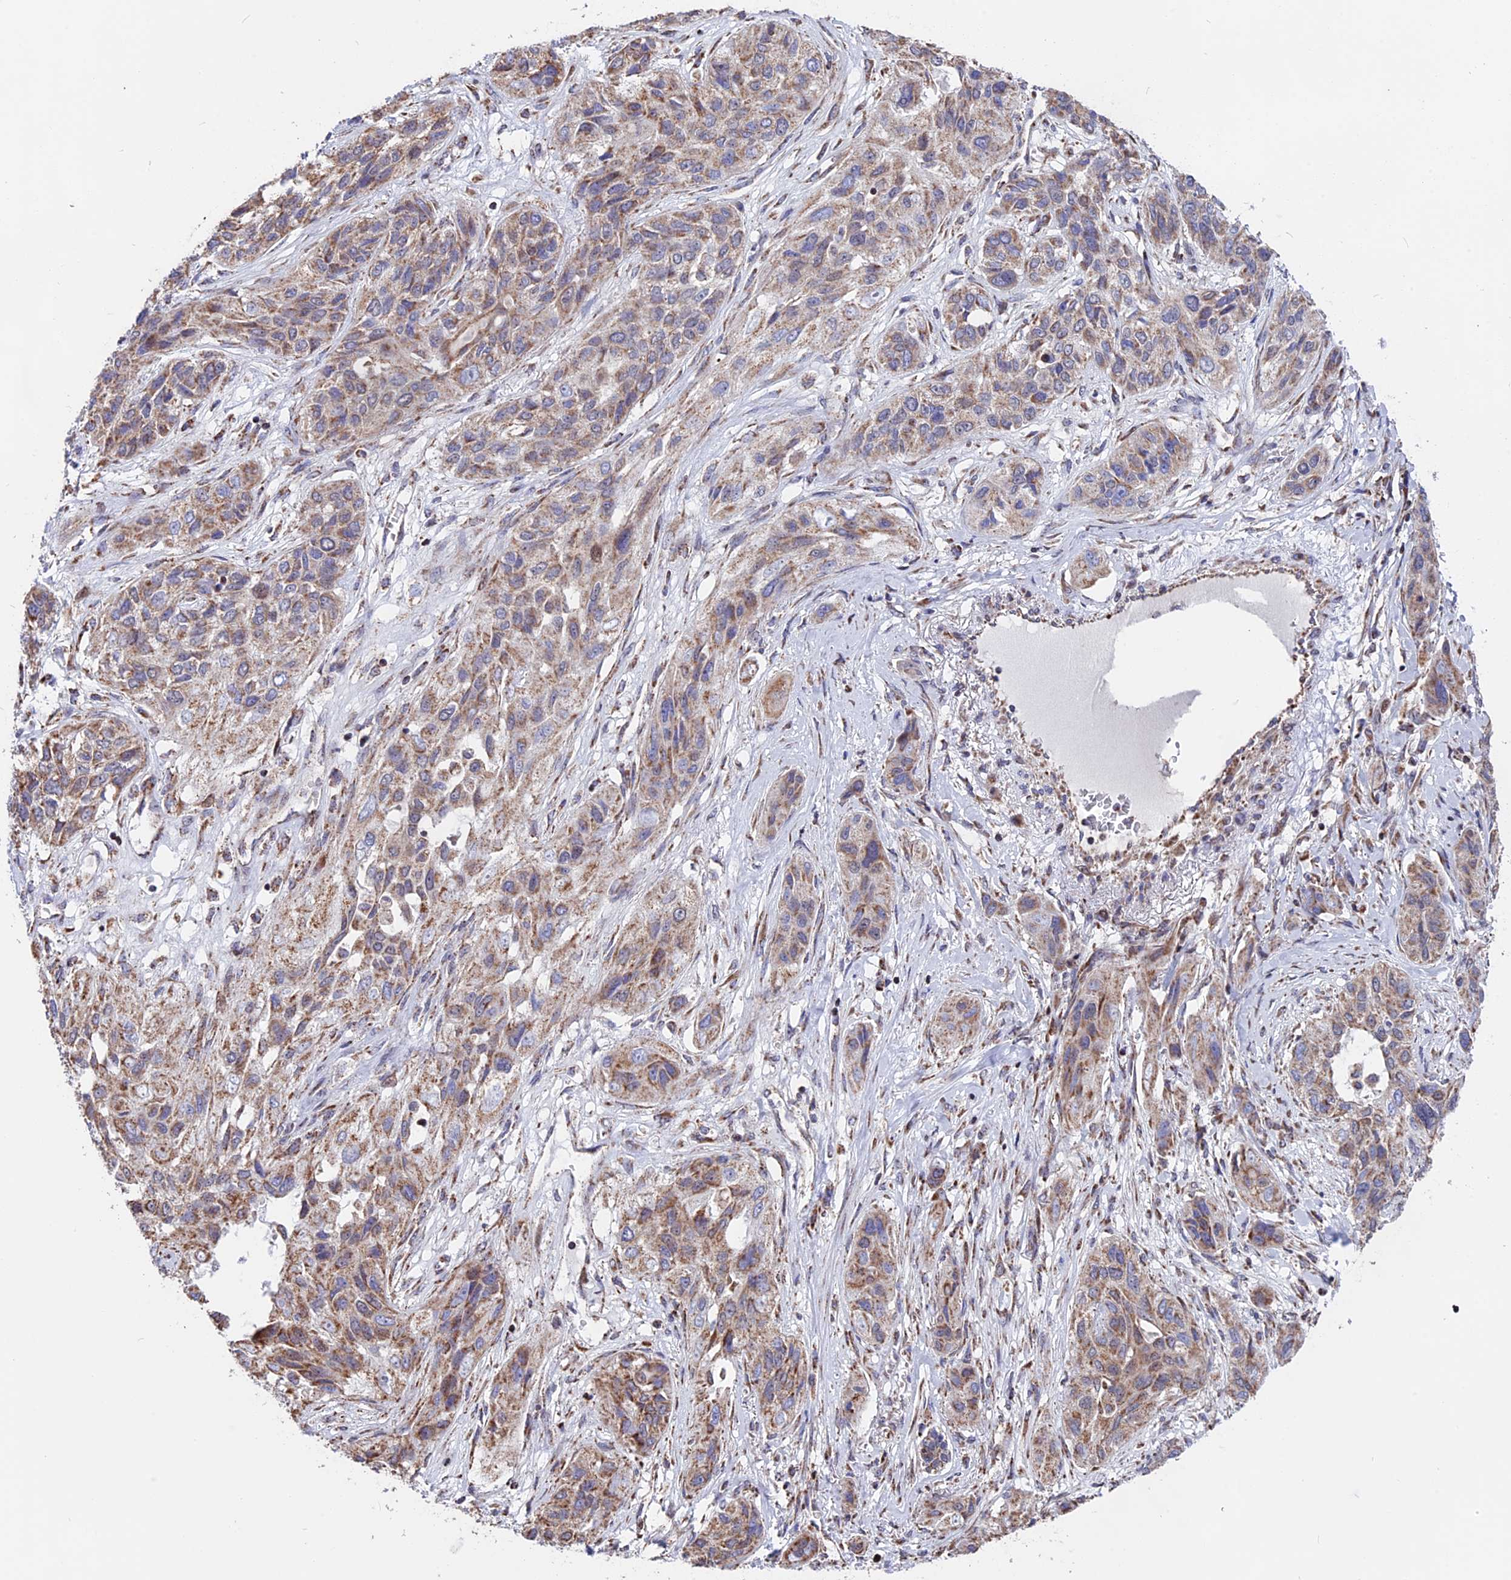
{"staining": {"intensity": "weak", "quantity": ">75%", "location": "cytoplasmic/membranous"}, "tissue": "lung cancer", "cell_type": "Tumor cells", "image_type": "cancer", "snomed": [{"axis": "morphology", "description": "Squamous cell carcinoma, NOS"}, {"axis": "topography", "description": "Lung"}], "caption": "Protein staining of squamous cell carcinoma (lung) tissue shows weak cytoplasmic/membranous expression in approximately >75% of tumor cells.", "gene": "FAM174C", "patient": {"sex": "female", "age": 70}}